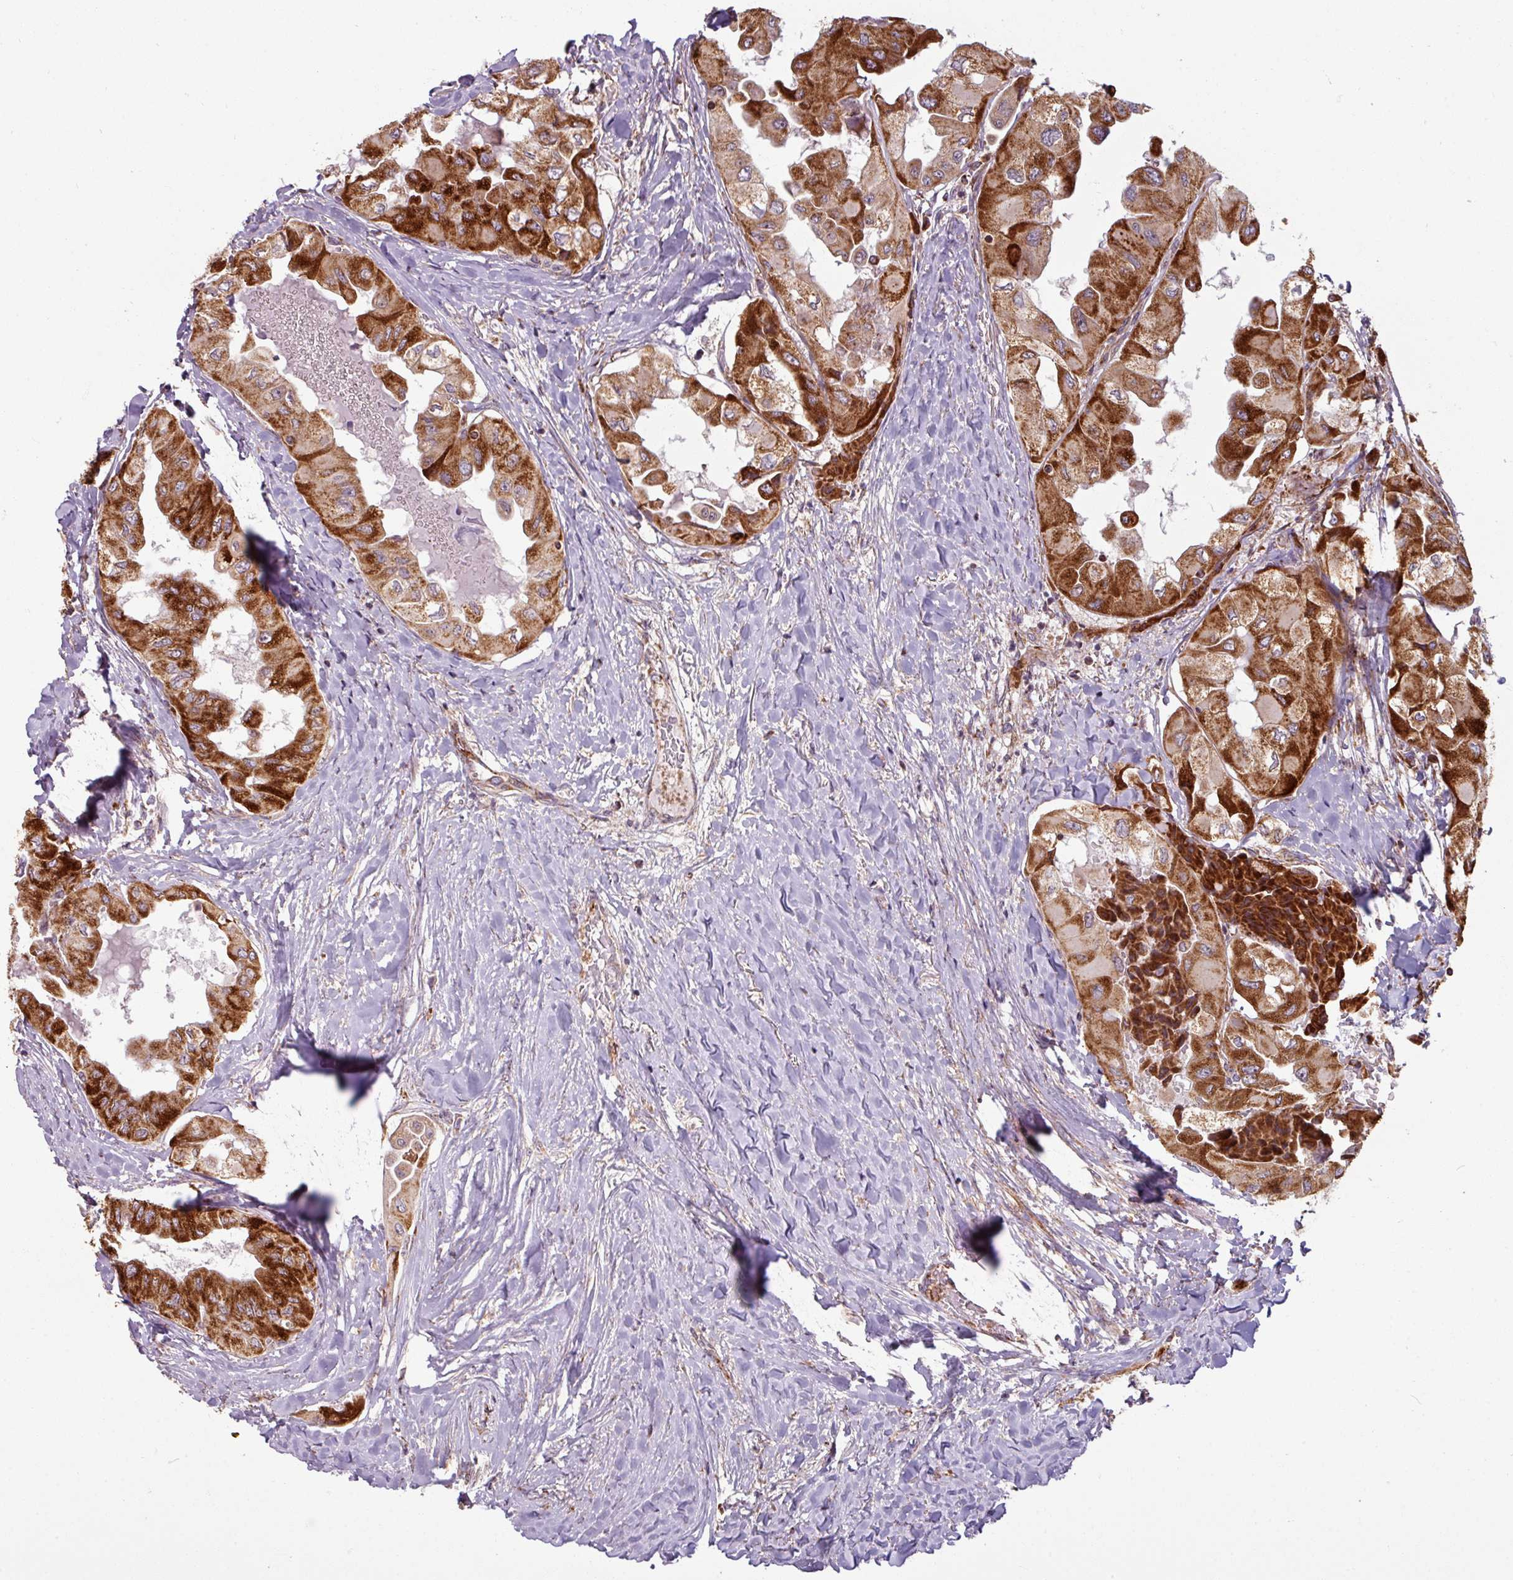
{"staining": {"intensity": "strong", "quantity": "25%-75%", "location": "cytoplasmic/membranous"}, "tissue": "thyroid cancer", "cell_type": "Tumor cells", "image_type": "cancer", "snomed": [{"axis": "morphology", "description": "Normal tissue, NOS"}, {"axis": "morphology", "description": "Papillary adenocarcinoma, NOS"}, {"axis": "topography", "description": "Thyroid gland"}], "caption": "Immunohistochemical staining of thyroid cancer (papillary adenocarcinoma) displays high levels of strong cytoplasmic/membranous positivity in about 25%-75% of tumor cells.", "gene": "MAGT1", "patient": {"sex": "female", "age": 59}}